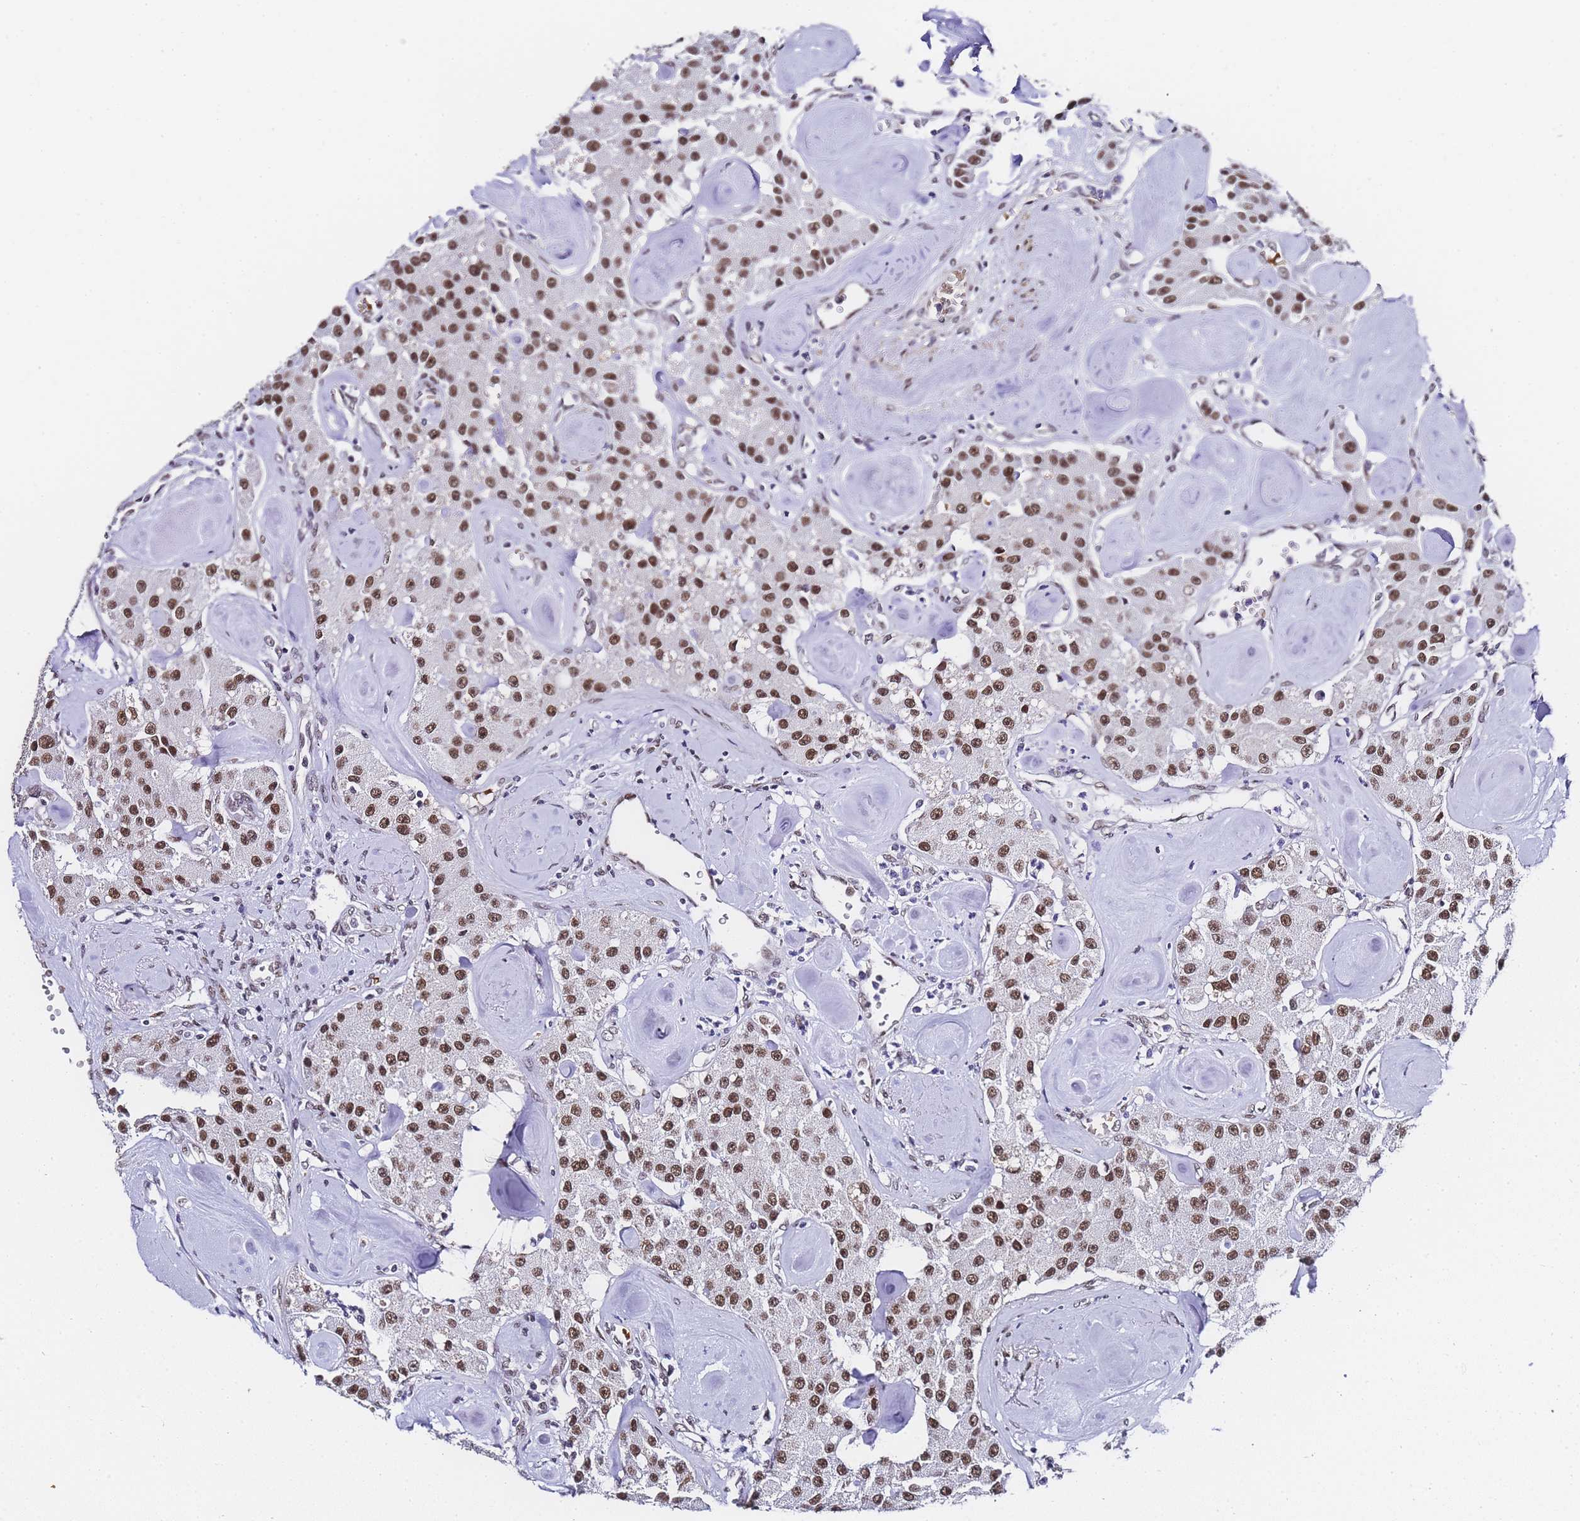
{"staining": {"intensity": "moderate", "quantity": "25%-75%", "location": "cytoplasmic/membranous,nuclear"}, "tissue": "carcinoid", "cell_type": "Tumor cells", "image_type": "cancer", "snomed": [{"axis": "morphology", "description": "Carcinoid, malignant, NOS"}, {"axis": "topography", "description": "Pancreas"}], "caption": "Immunohistochemistry (IHC) of carcinoid (malignant) demonstrates medium levels of moderate cytoplasmic/membranous and nuclear positivity in approximately 25%-75% of tumor cells.", "gene": "POLR1A", "patient": {"sex": "male", "age": 41}}